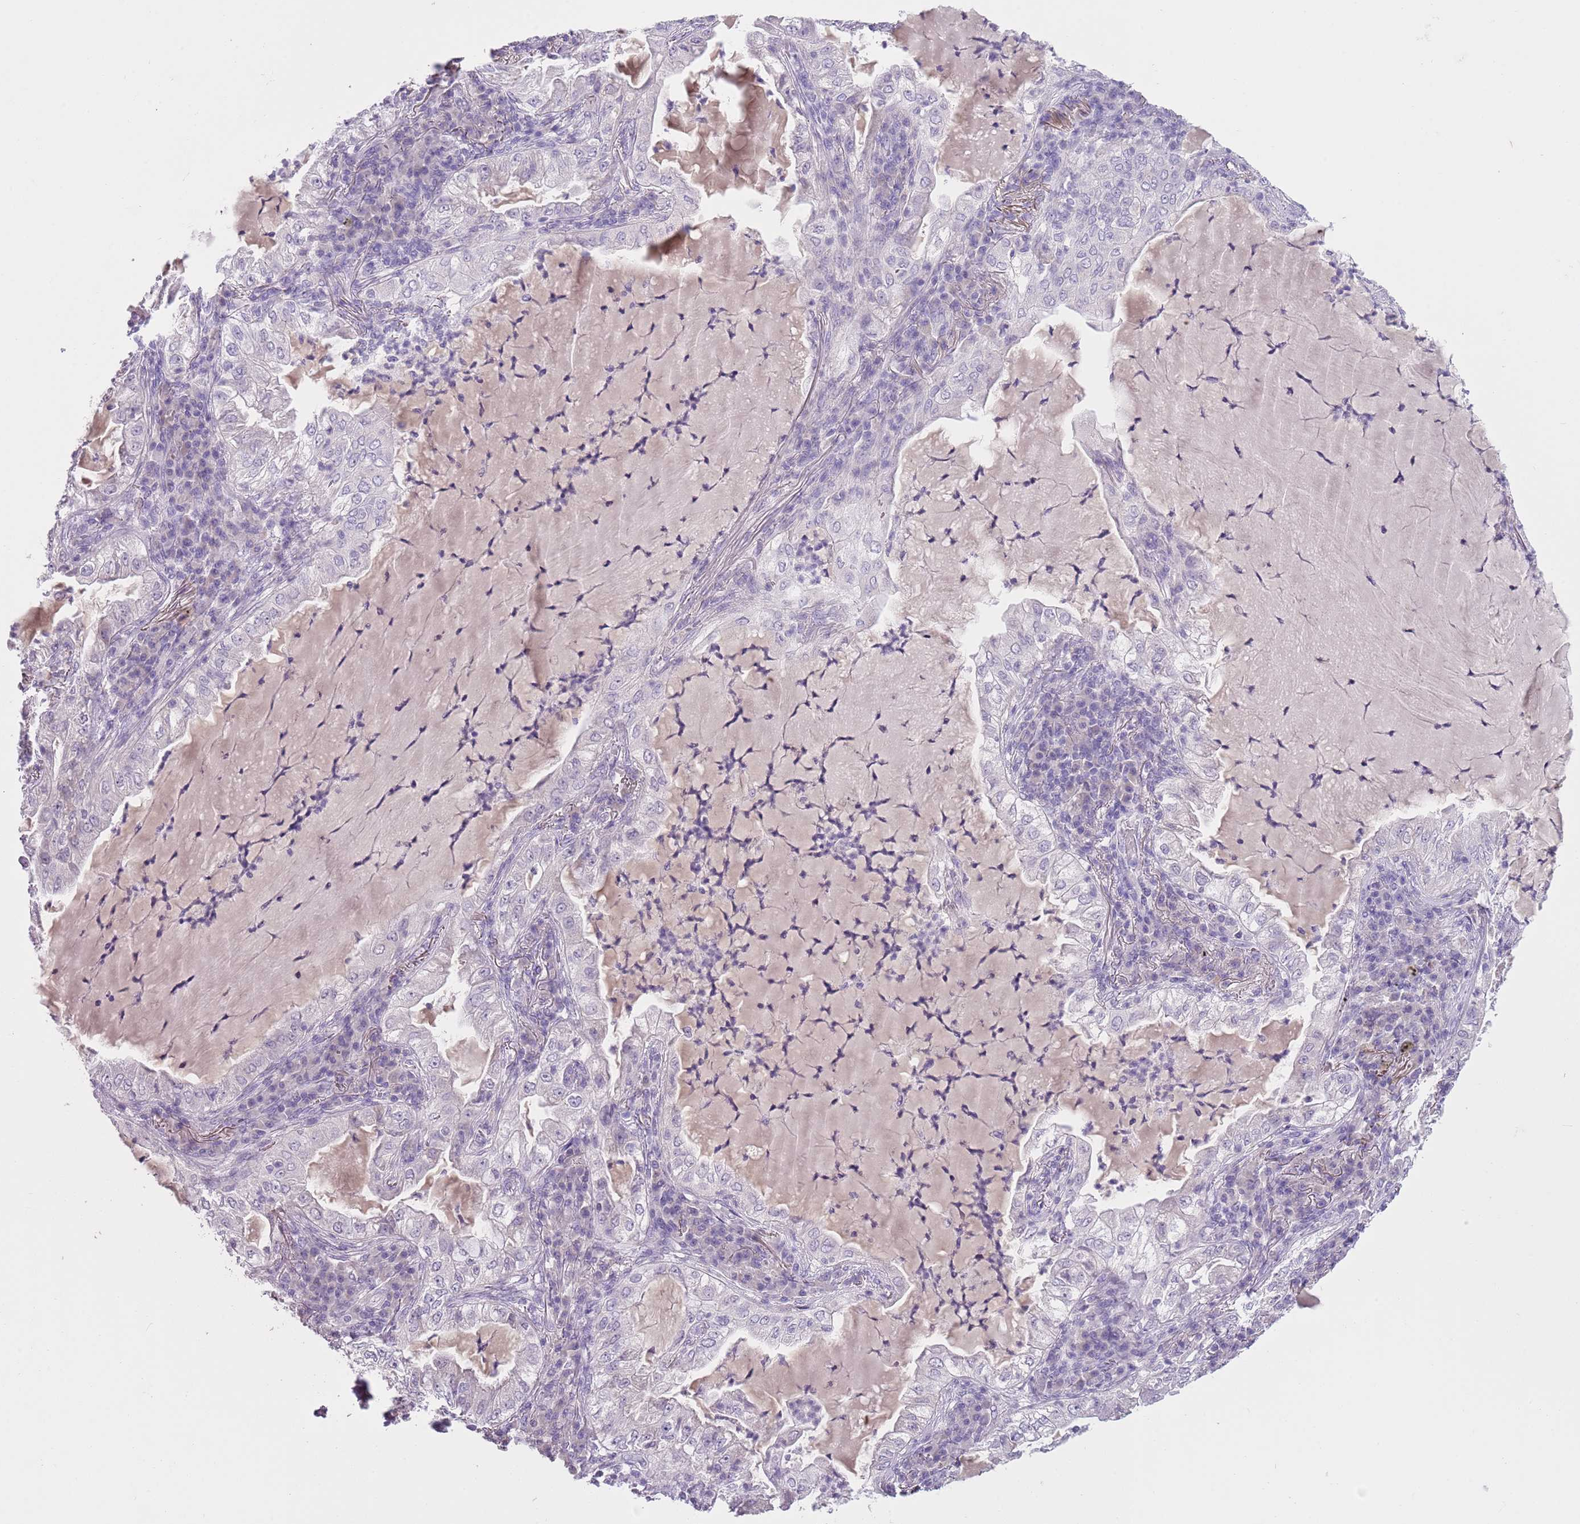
{"staining": {"intensity": "negative", "quantity": "none", "location": "none"}, "tissue": "lung cancer", "cell_type": "Tumor cells", "image_type": "cancer", "snomed": [{"axis": "morphology", "description": "Adenocarcinoma, NOS"}, {"axis": "topography", "description": "Lung"}], "caption": "Tumor cells show no significant protein positivity in lung adenocarcinoma.", "gene": "SLC35E3", "patient": {"sex": "female", "age": 73}}